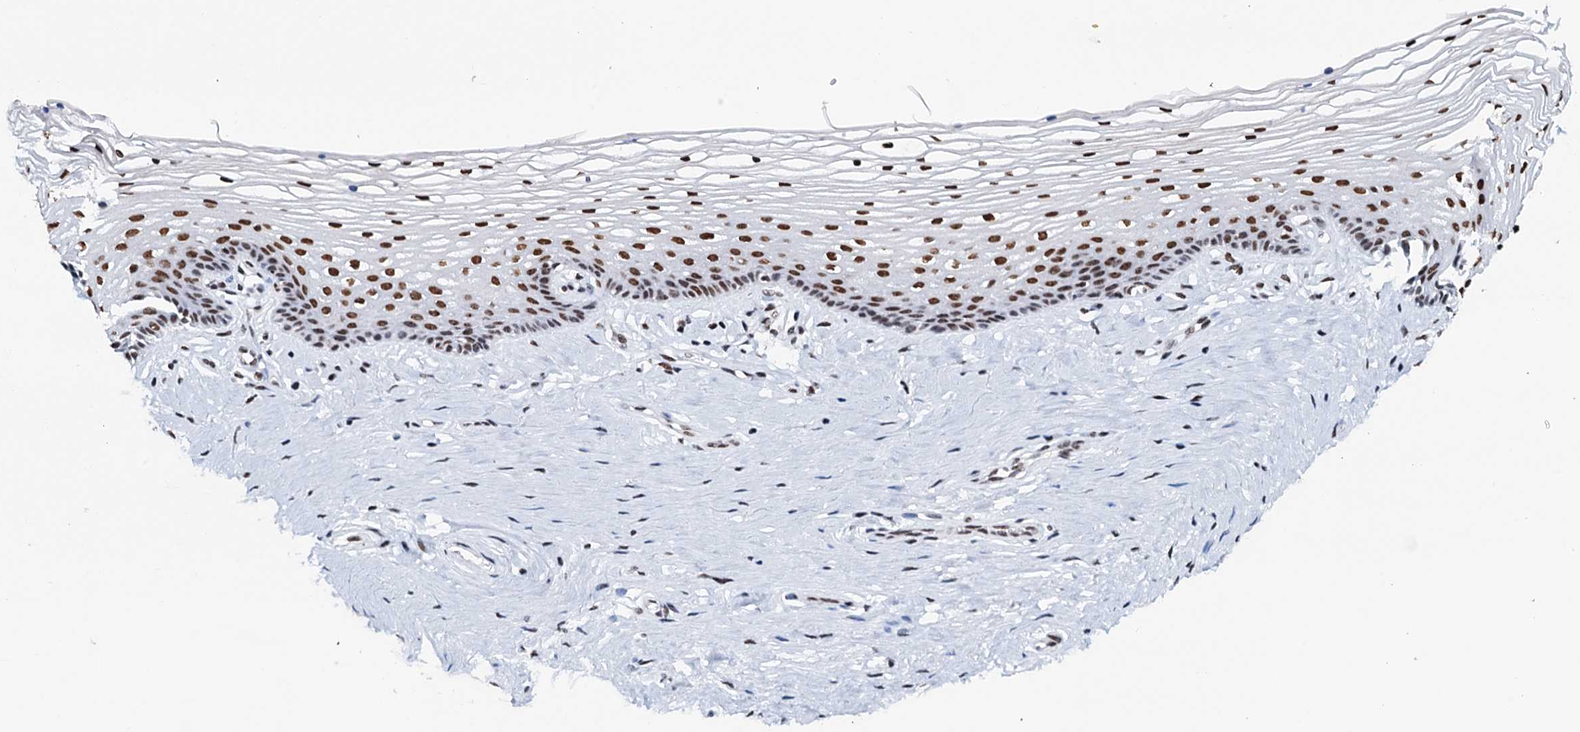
{"staining": {"intensity": "strong", "quantity": ">75%", "location": "nuclear"}, "tissue": "vagina", "cell_type": "Squamous epithelial cells", "image_type": "normal", "snomed": [{"axis": "morphology", "description": "Normal tissue, NOS"}, {"axis": "topography", "description": "Vagina"}], "caption": "The micrograph displays staining of benign vagina, revealing strong nuclear protein staining (brown color) within squamous epithelial cells. The staining is performed using DAB (3,3'-diaminobenzidine) brown chromogen to label protein expression. The nuclei are counter-stained blue using hematoxylin.", "gene": "SLTM", "patient": {"sex": "female", "age": 46}}